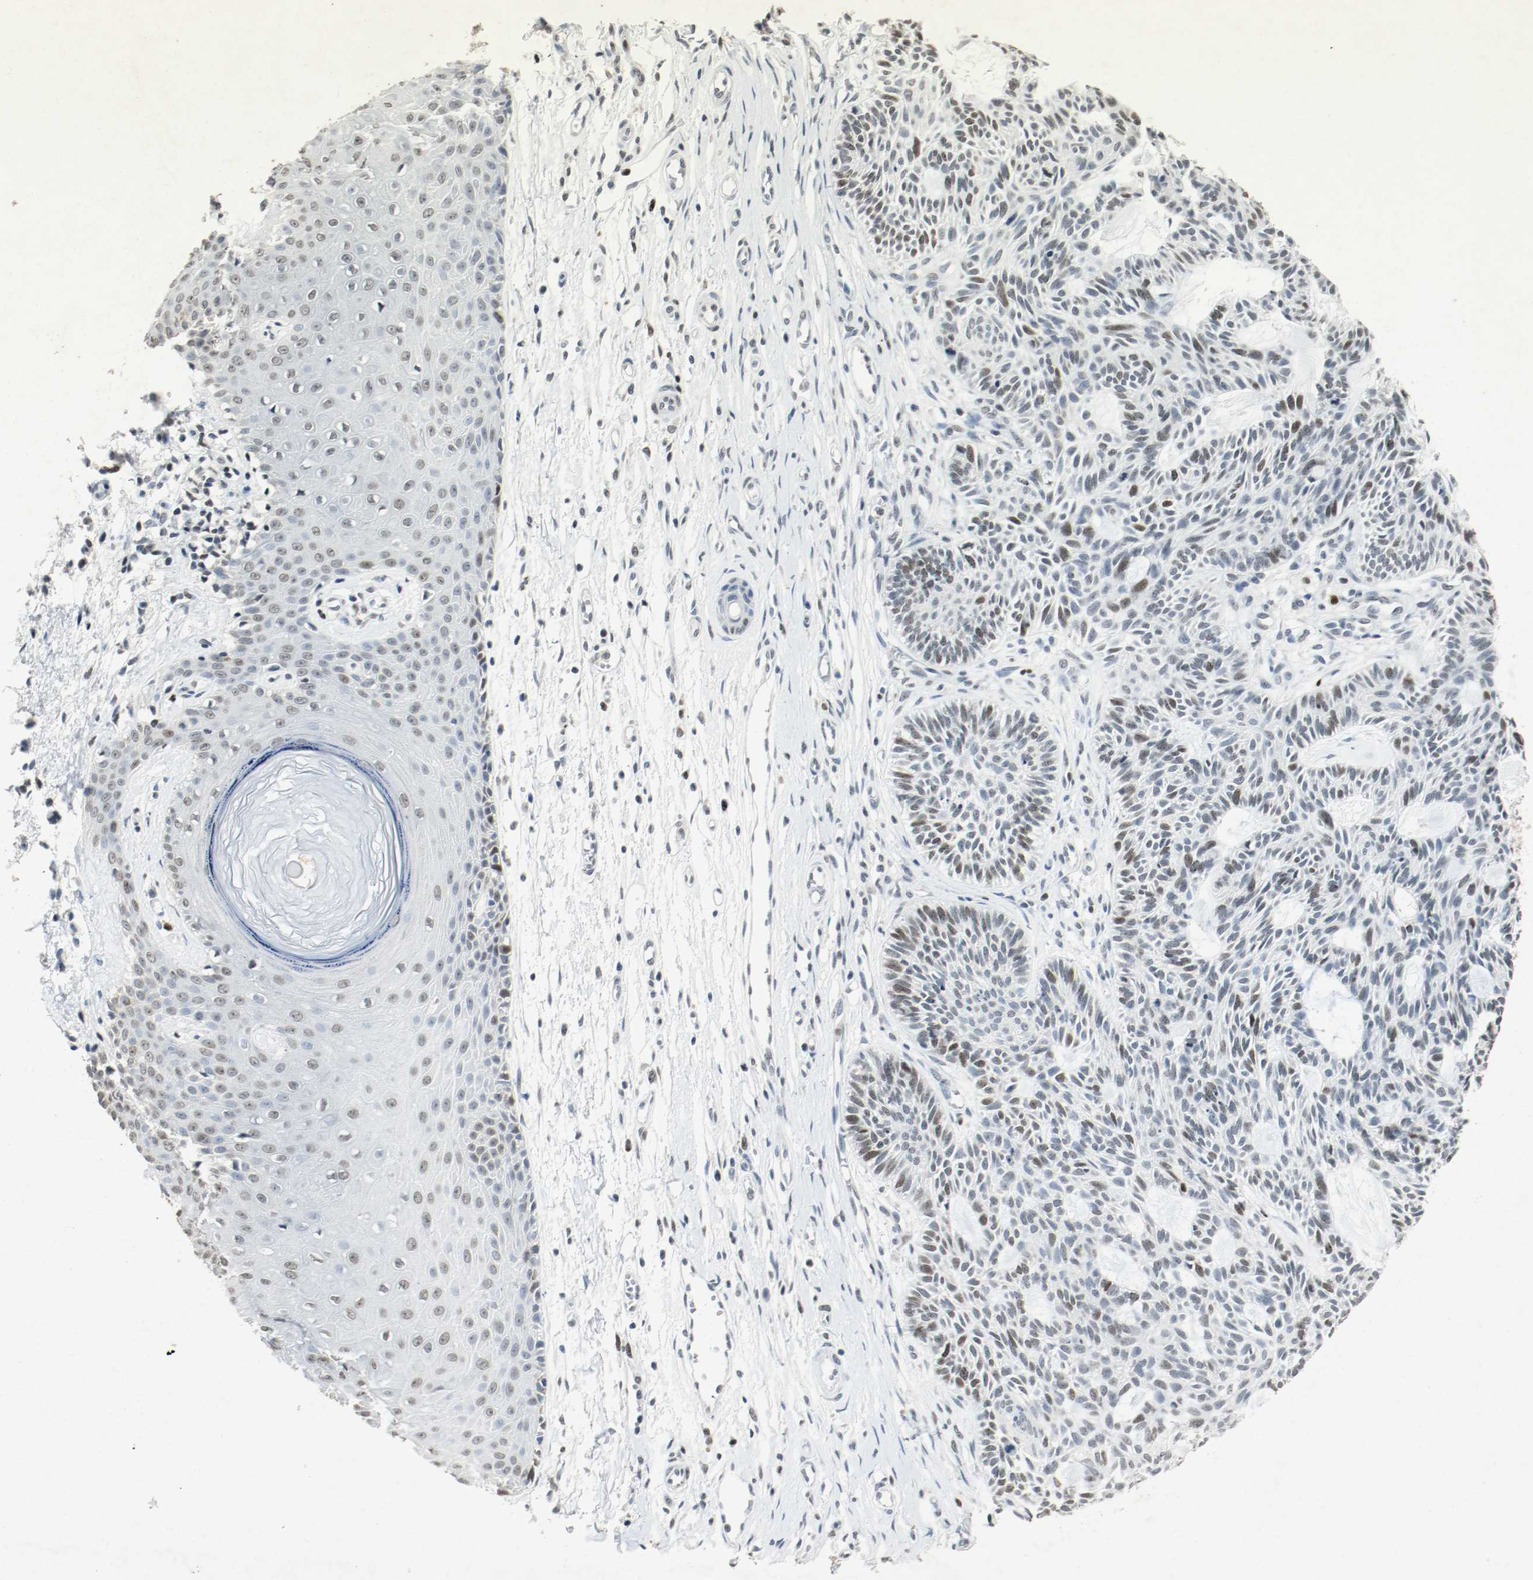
{"staining": {"intensity": "weak", "quantity": ">75%", "location": "nuclear"}, "tissue": "skin cancer", "cell_type": "Tumor cells", "image_type": "cancer", "snomed": [{"axis": "morphology", "description": "Basal cell carcinoma"}, {"axis": "topography", "description": "Skin"}], "caption": "Protein staining exhibits weak nuclear staining in approximately >75% of tumor cells in skin cancer (basal cell carcinoma). (Brightfield microscopy of DAB IHC at high magnification).", "gene": "DNMT1", "patient": {"sex": "male", "age": 67}}